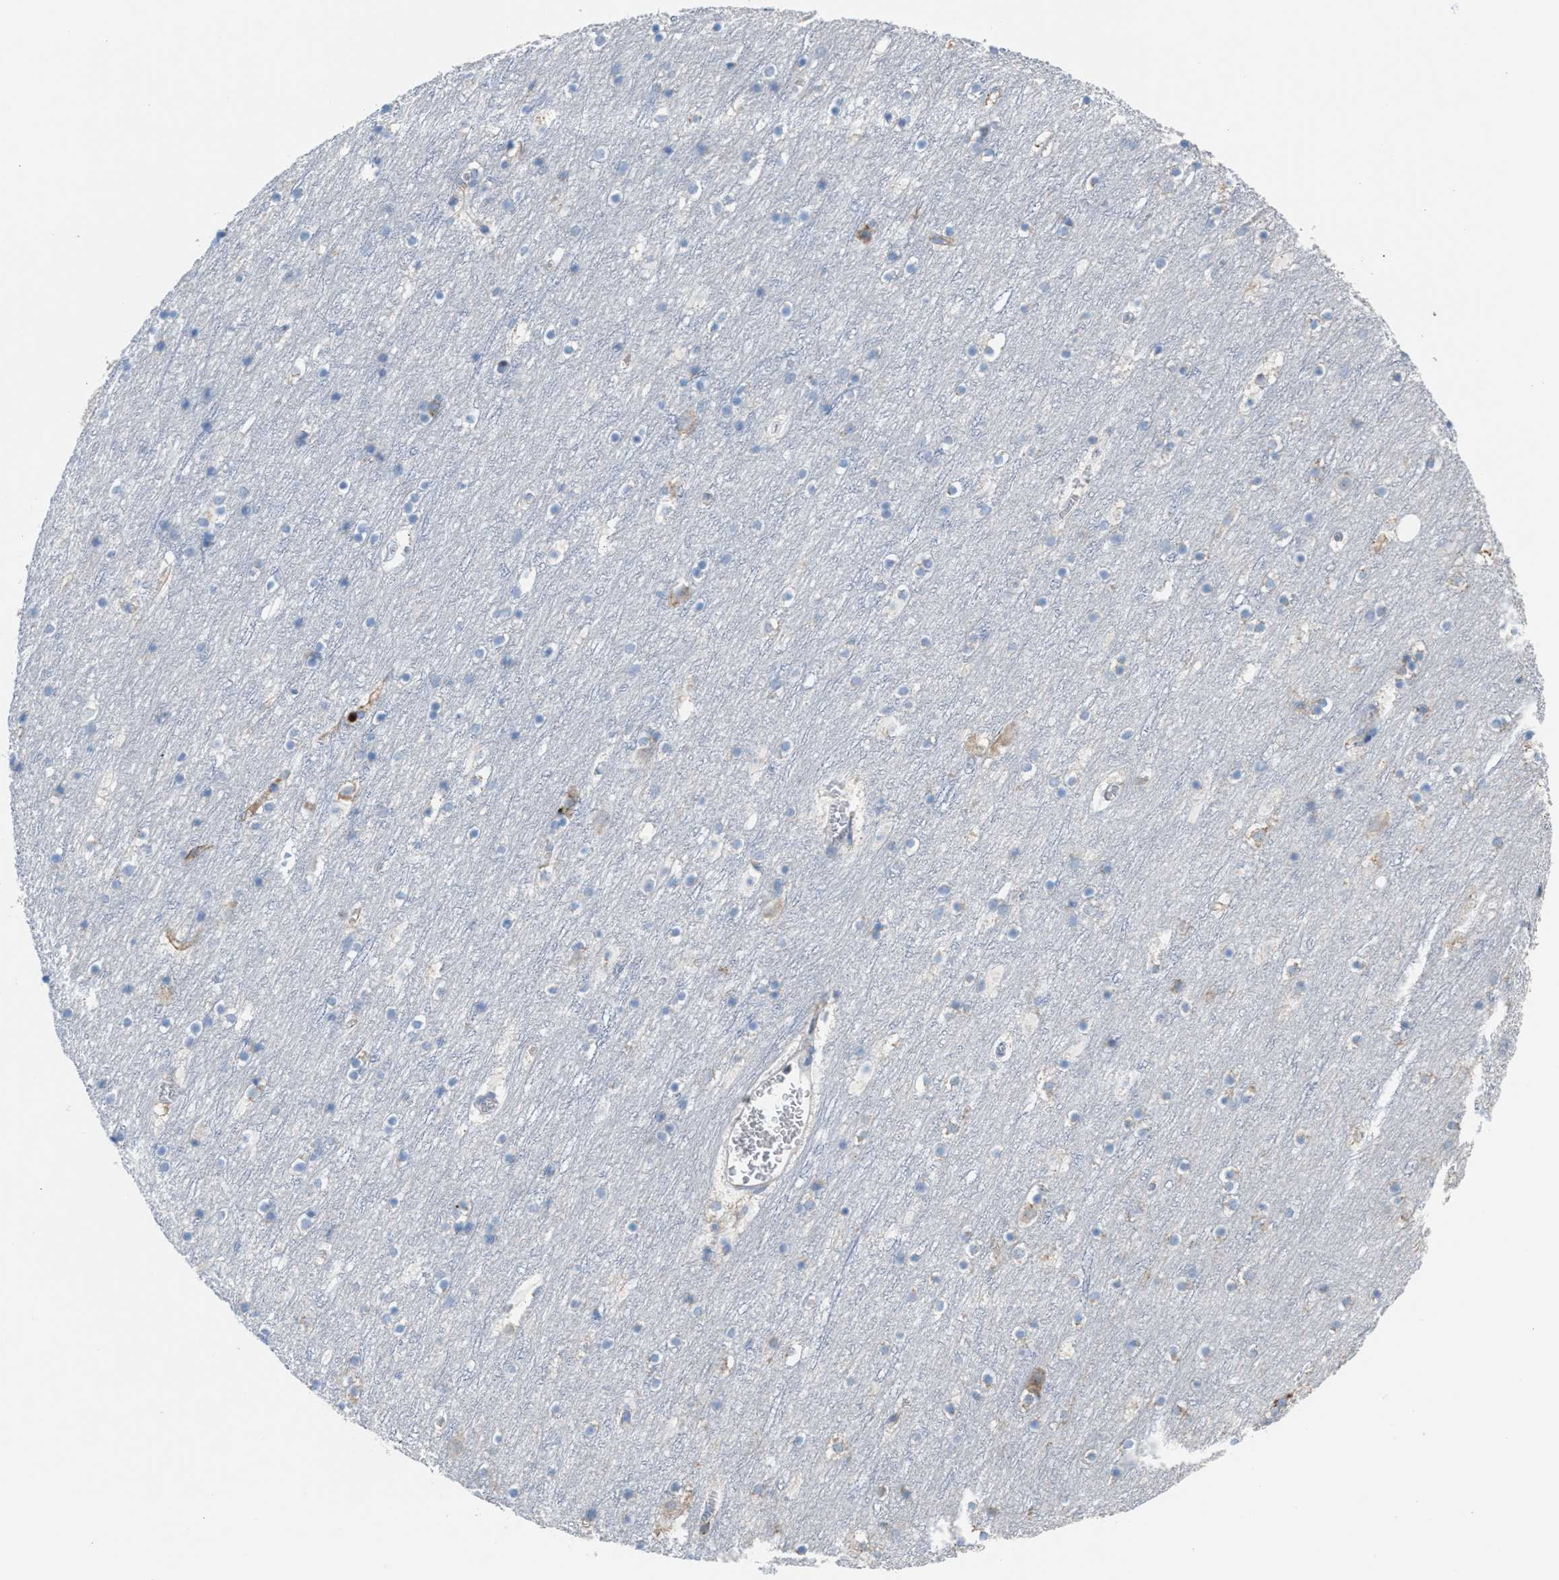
{"staining": {"intensity": "negative", "quantity": "none", "location": "none"}, "tissue": "cerebral cortex", "cell_type": "Endothelial cells", "image_type": "normal", "snomed": [{"axis": "morphology", "description": "Normal tissue, NOS"}, {"axis": "topography", "description": "Cerebral cortex"}], "caption": "Protein analysis of normal cerebral cortex reveals no significant expression in endothelial cells.", "gene": "CA3", "patient": {"sex": "male", "age": 45}}